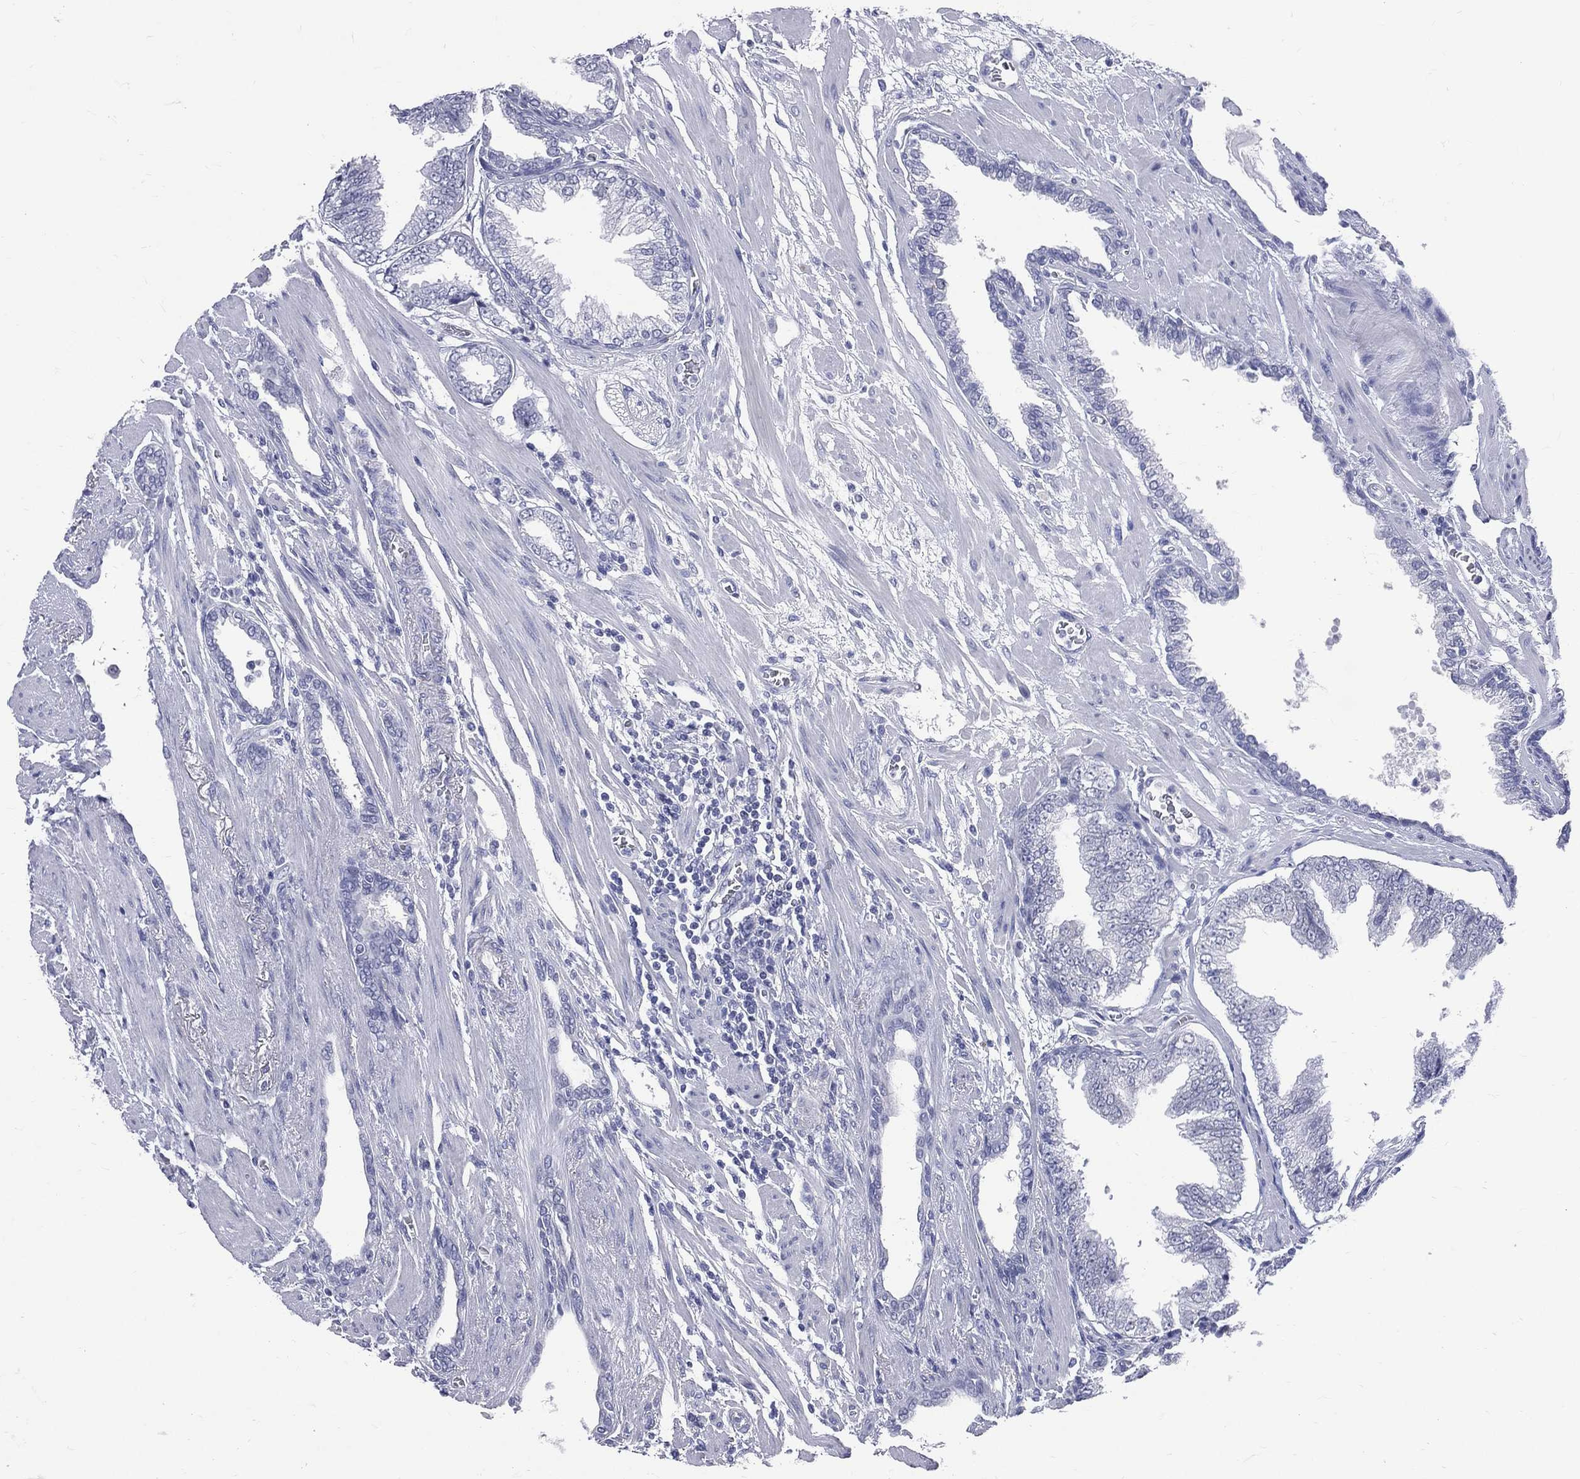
{"staining": {"intensity": "negative", "quantity": "none", "location": "none"}, "tissue": "prostate cancer", "cell_type": "Tumor cells", "image_type": "cancer", "snomed": [{"axis": "morphology", "description": "Adenocarcinoma, Low grade"}, {"axis": "topography", "description": "Prostate"}], "caption": "Immunohistochemistry of human prostate cancer demonstrates no staining in tumor cells.", "gene": "MLLT10", "patient": {"sex": "male", "age": 69}}